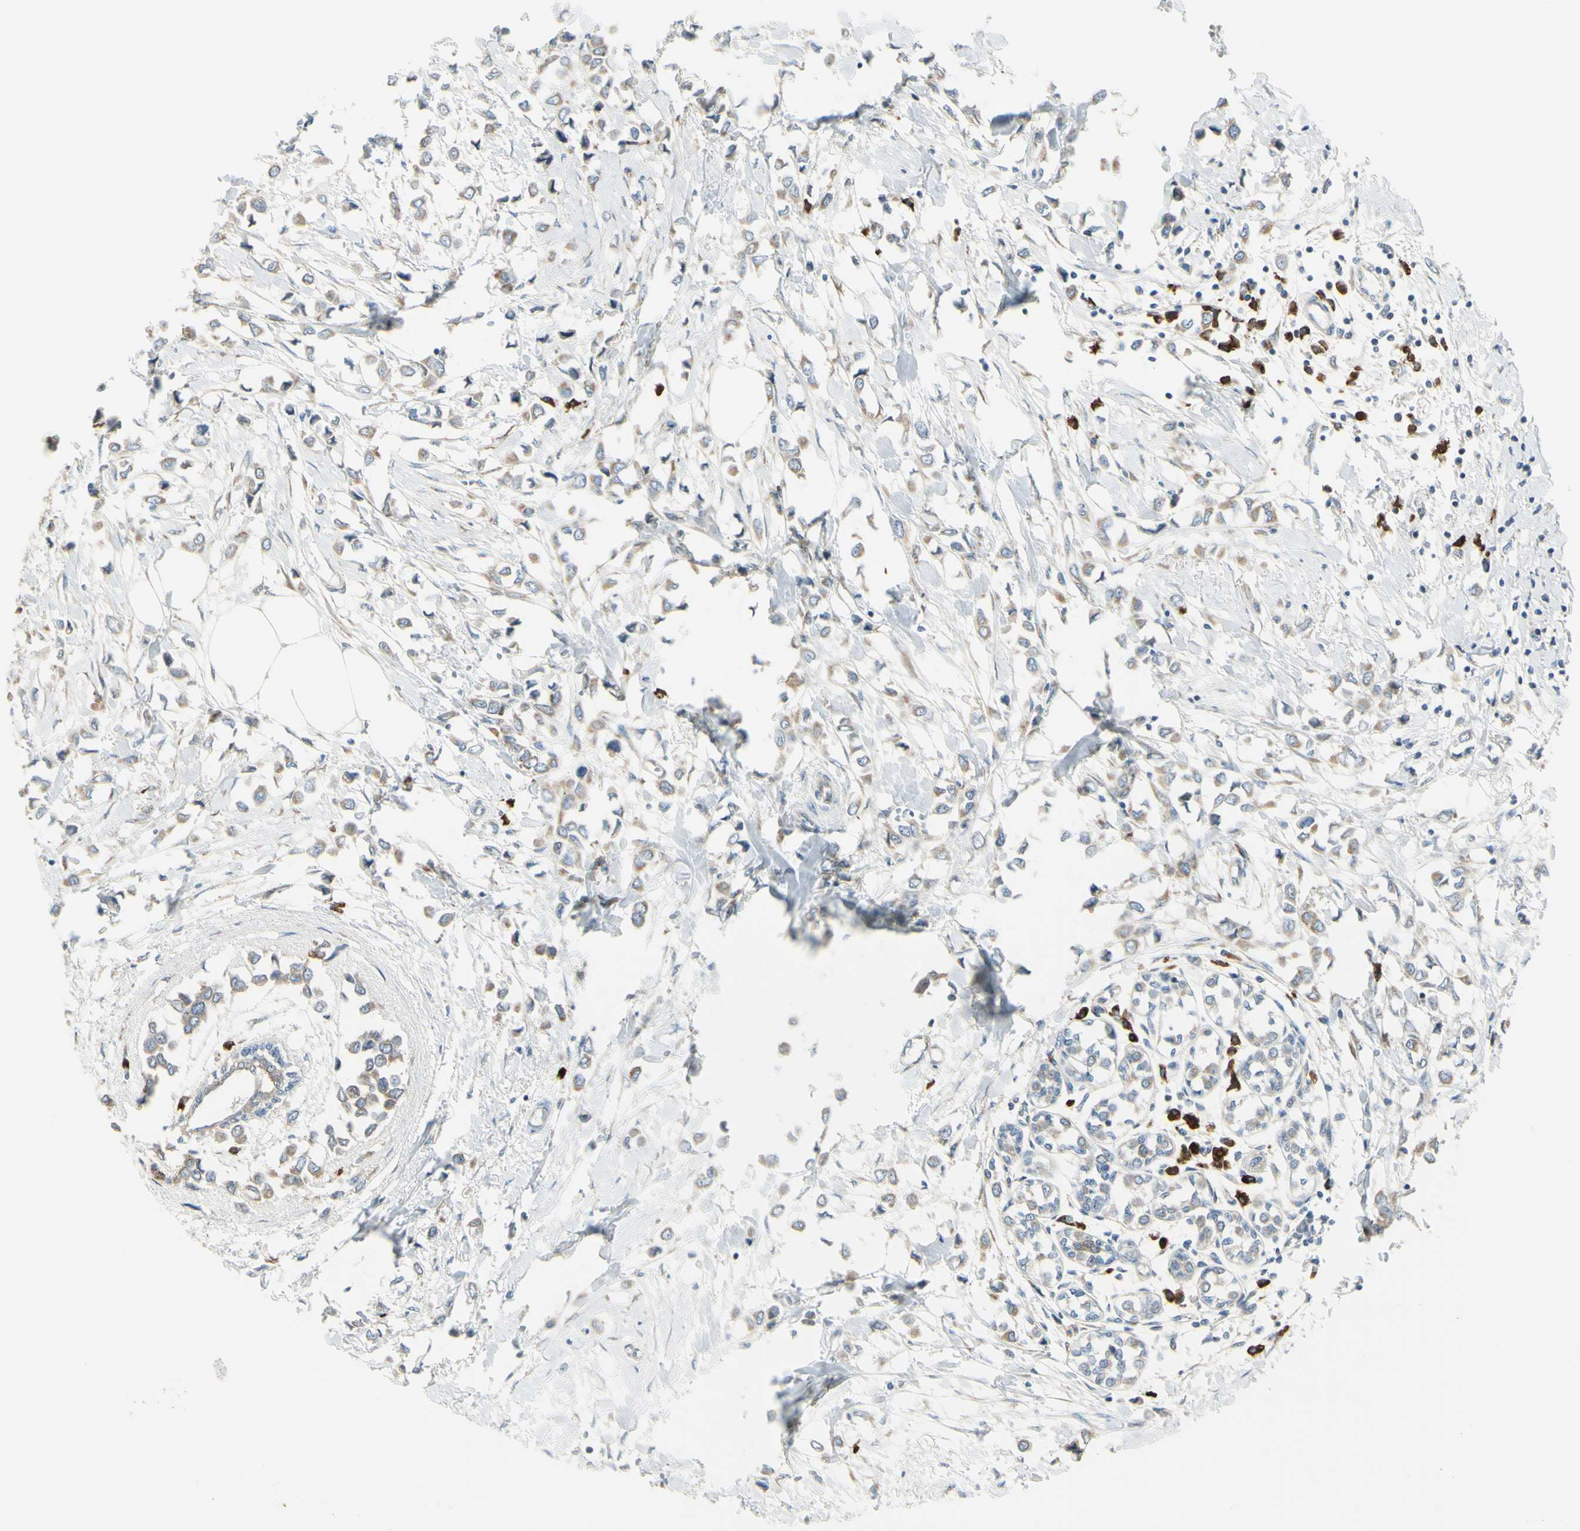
{"staining": {"intensity": "weak", "quantity": ">75%", "location": "cytoplasmic/membranous"}, "tissue": "breast cancer", "cell_type": "Tumor cells", "image_type": "cancer", "snomed": [{"axis": "morphology", "description": "Lobular carcinoma"}, {"axis": "topography", "description": "Breast"}], "caption": "Immunohistochemical staining of breast lobular carcinoma exhibits low levels of weak cytoplasmic/membranous staining in about >75% of tumor cells.", "gene": "SELENOS", "patient": {"sex": "female", "age": 51}}